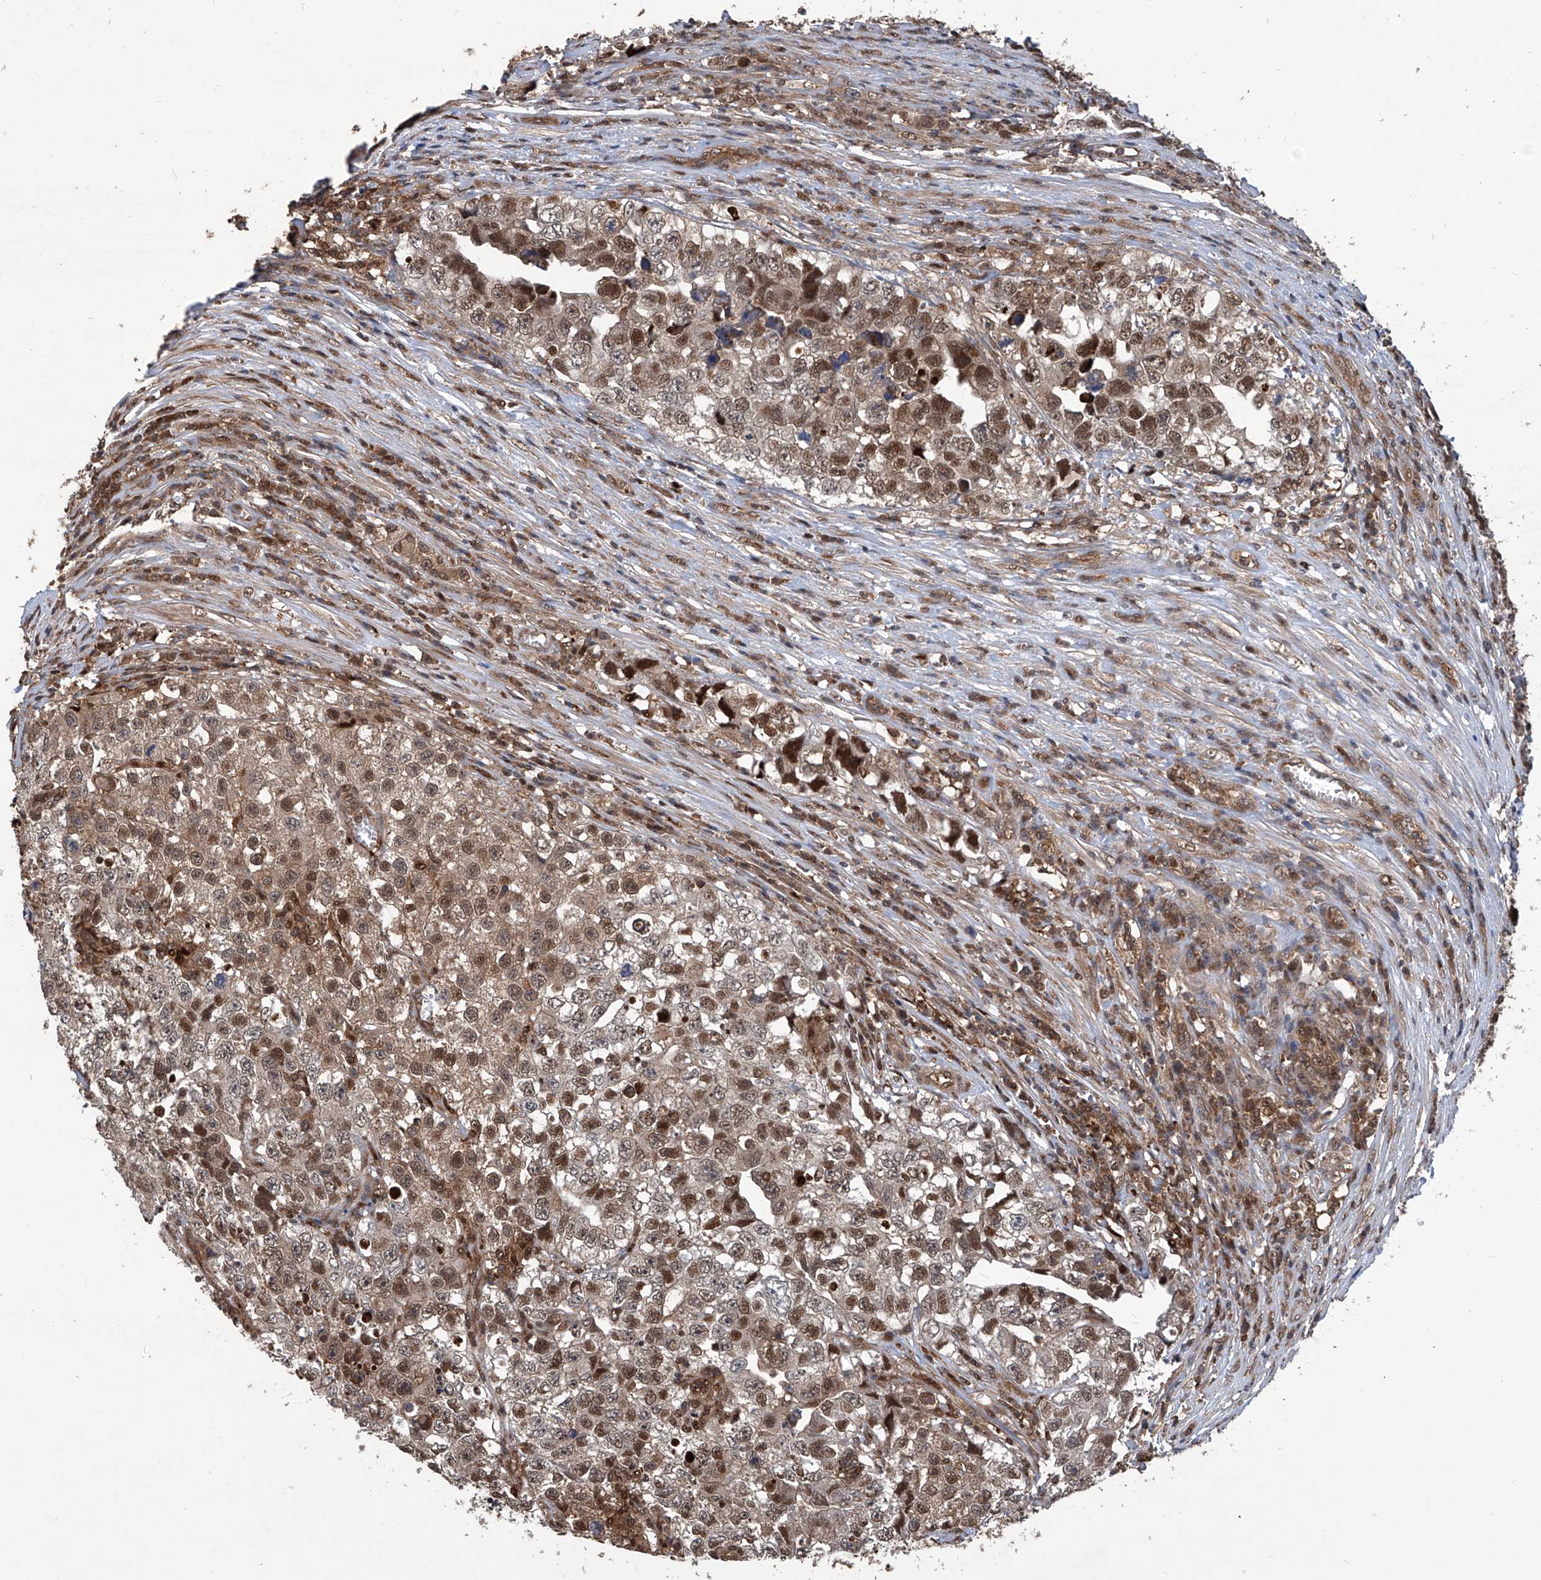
{"staining": {"intensity": "strong", "quantity": "25%-75%", "location": "cytoplasmic/membranous,nuclear"}, "tissue": "testis cancer", "cell_type": "Tumor cells", "image_type": "cancer", "snomed": [{"axis": "morphology", "description": "Seminoma, NOS"}, {"axis": "morphology", "description": "Carcinoma, Embryonal, NOS"}, {"axis": "topography", "description": "Testis"}], "caption": "DAB immunohistochemical staining of seminoma (testis) shows strong cytoplasmic/membranous and nuclear protein positivity in about 25%-75% of tumor cells.", "gene": "PSMB1", "patient": {"sex": "male", "age": 43}}